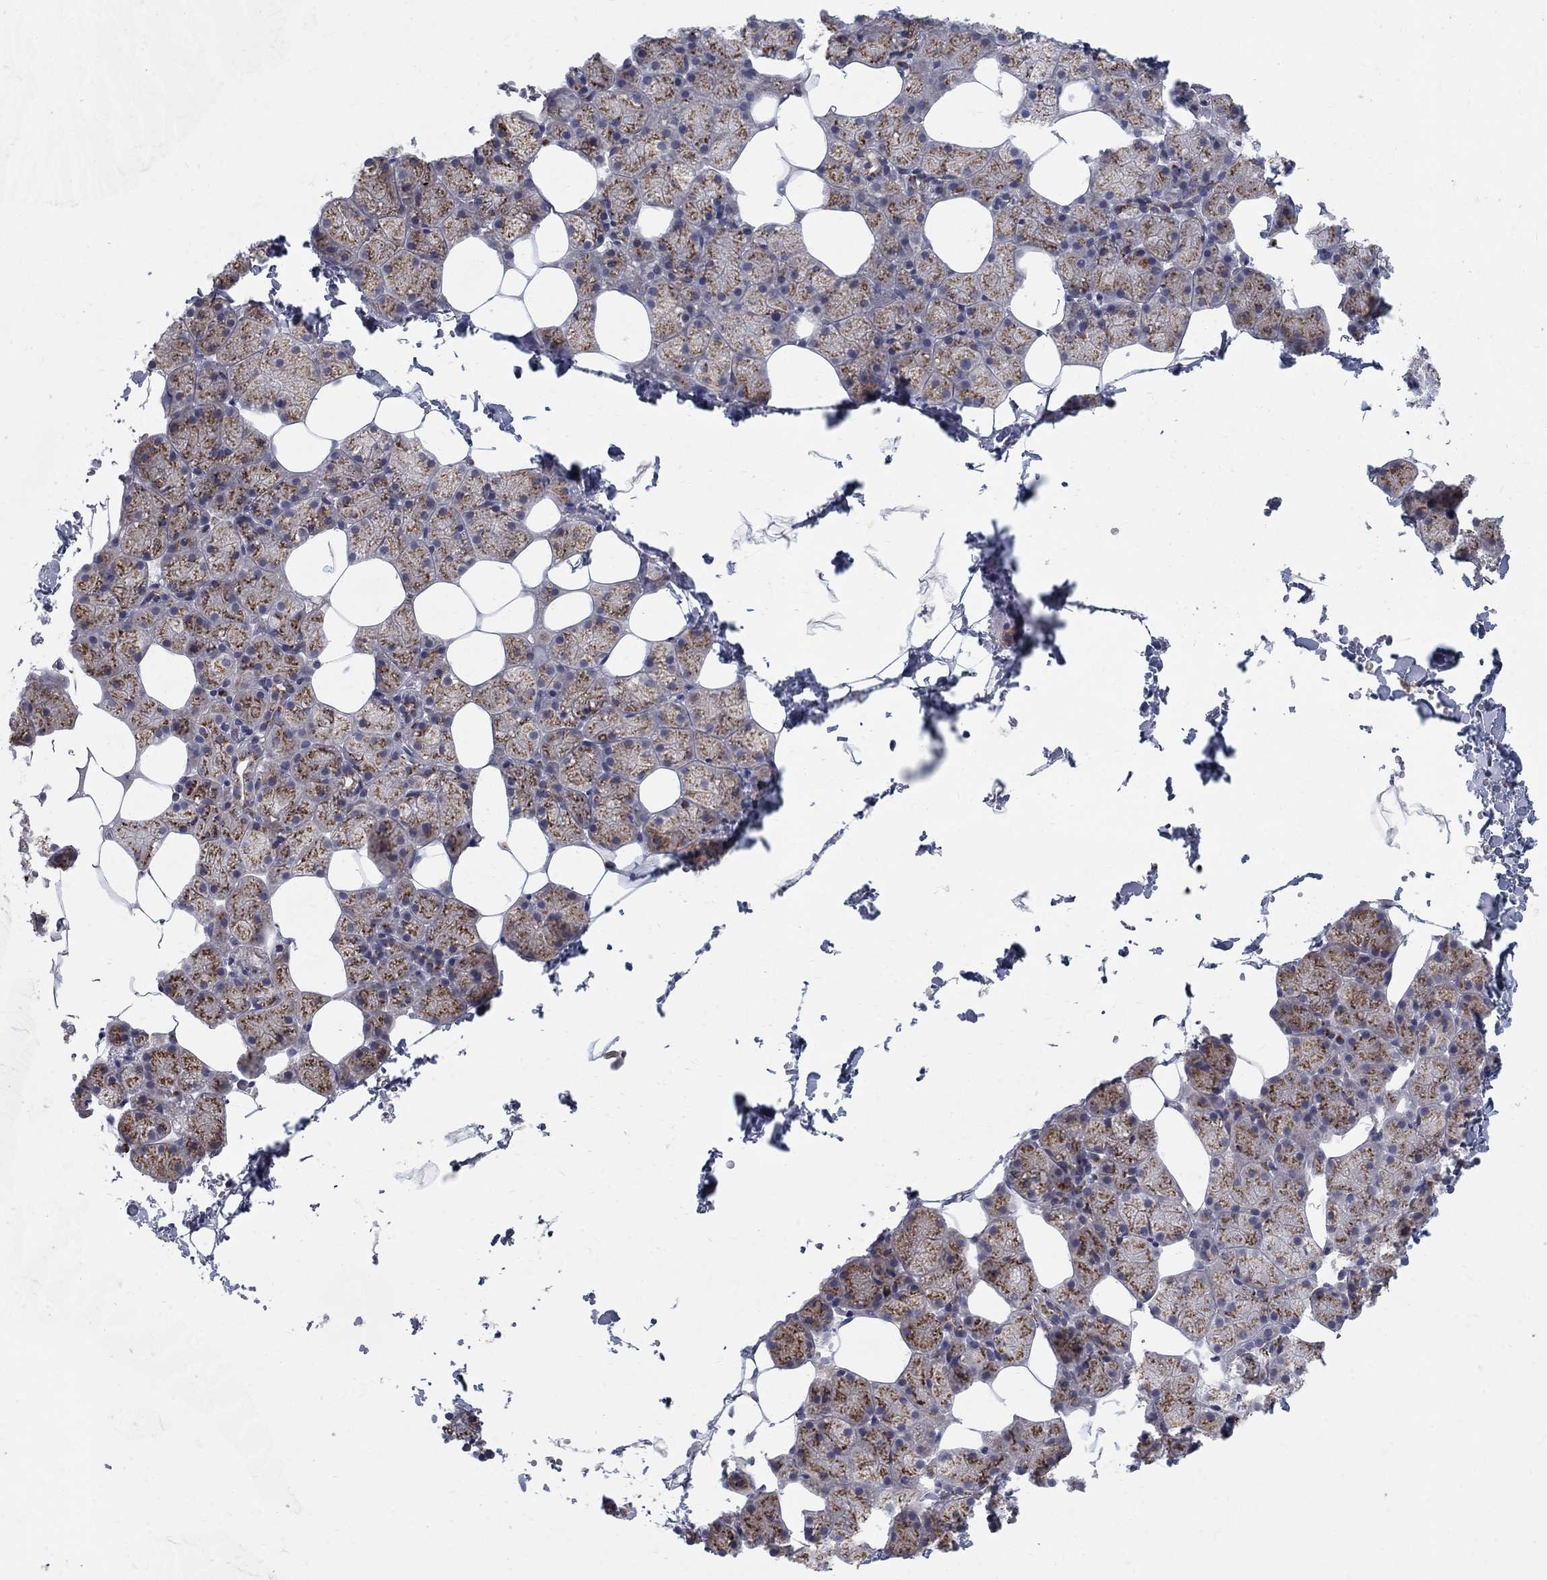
{"staining": {"intensity": "moderate", "quantity": ">75%", "location": "cytoplasmic/membranous"}, "tissue": "salivary gland", "cell_type": "Glandular cells", "image_type": "normal", "snomed": [{"axis": "morphology", "description": "Normal tissue, NOS"}, {"axis": "topography", "description": "Salivary gland"}], "caption": "About >75% of glandular cells in unremarkable human salivary gland reveal moderate cytoplasmic/membranous protein staining as visualized by brown immunohistochemical staining.", "gene": "PANK3", "patient": {"sex": "male", "age": 38}}